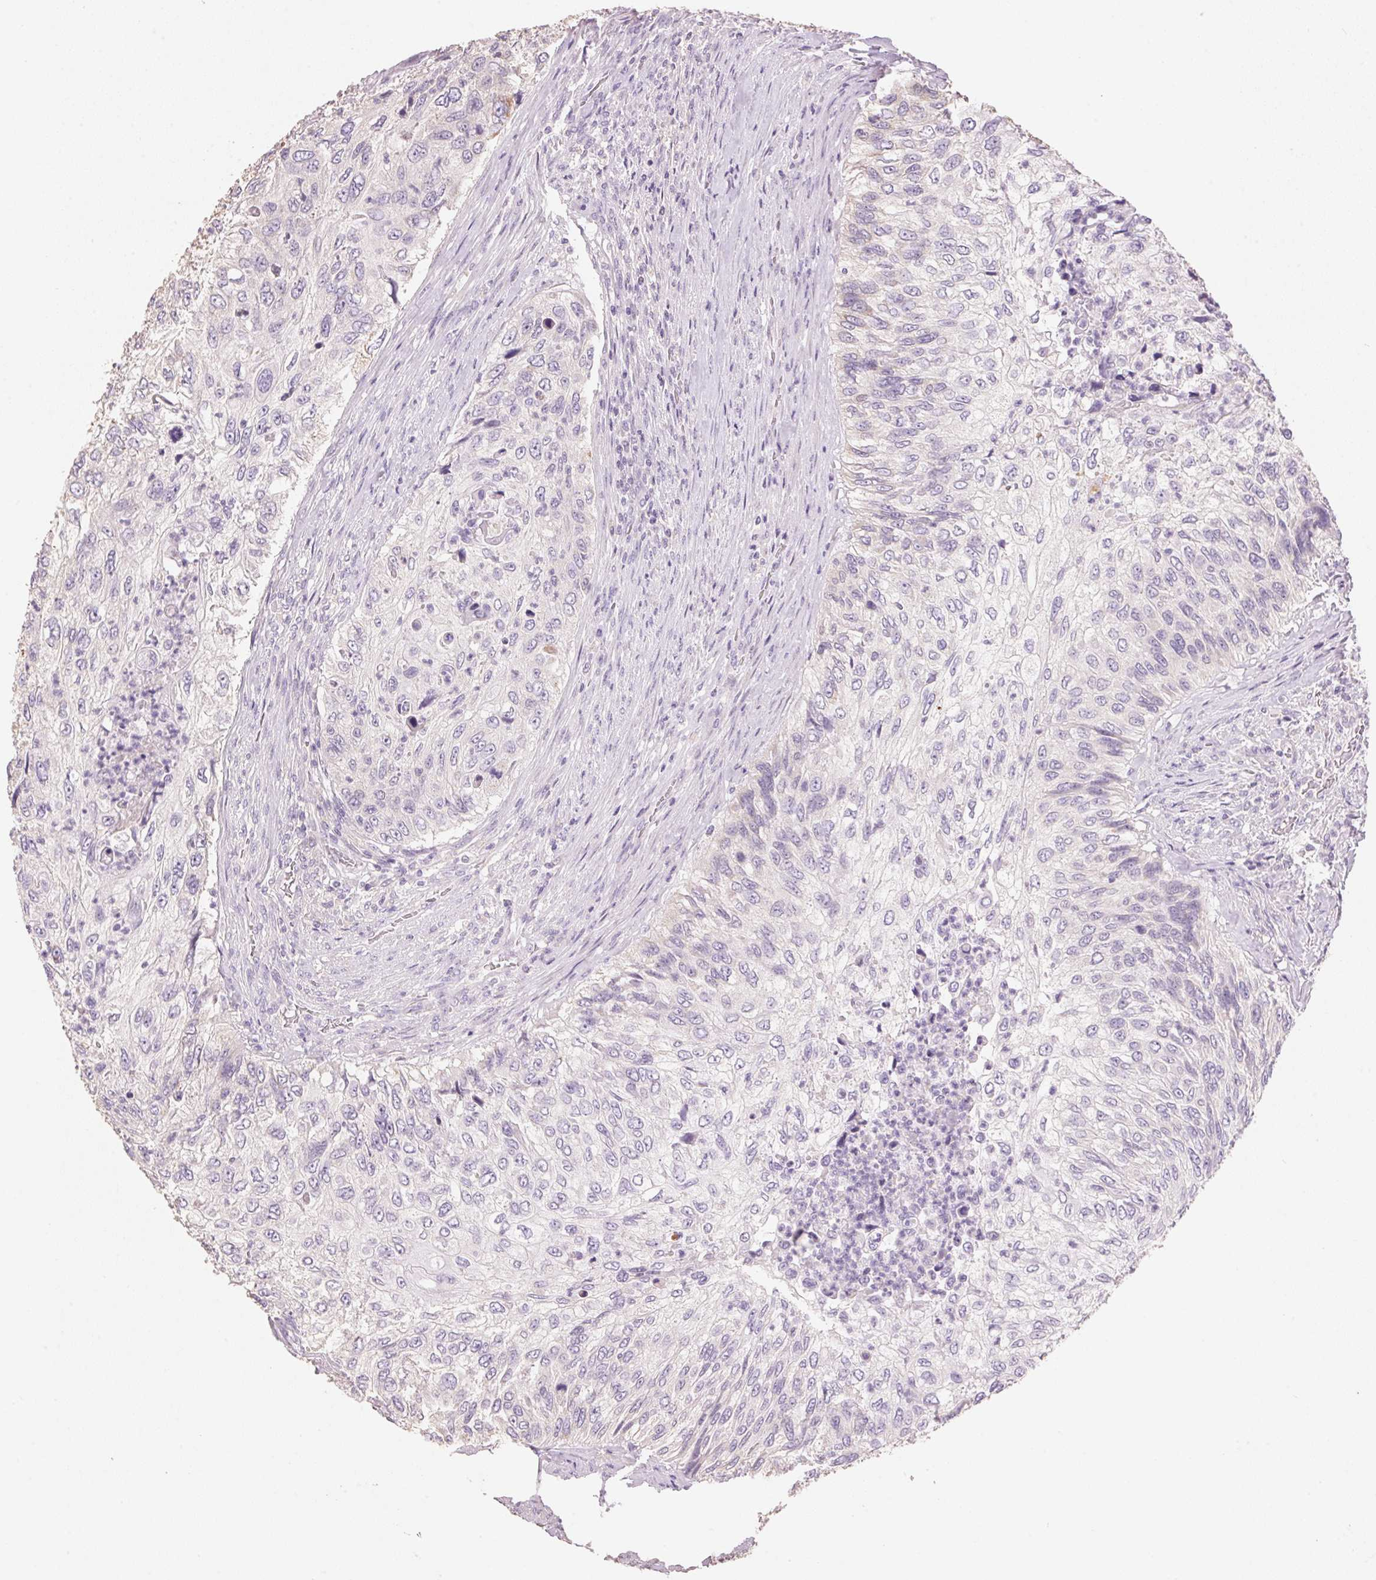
{"staining": {"intensity": "negative", "quantity": "none", "location": "none"}, "tissue": "urothelial cancer", "cell_type": "Tumor cells", "image_type": "cancer", "snomed": [{"axis": "morphology", "description": "Urothelial carcinoma, High grade"}, {"axis": "topography", "description": "Urinary bladder"}], "caption": "There is no significant staining in tumor cells of urothelial cancer.", "gene": "LYZL6", "patient": {"sex": "female", "age": 60}}